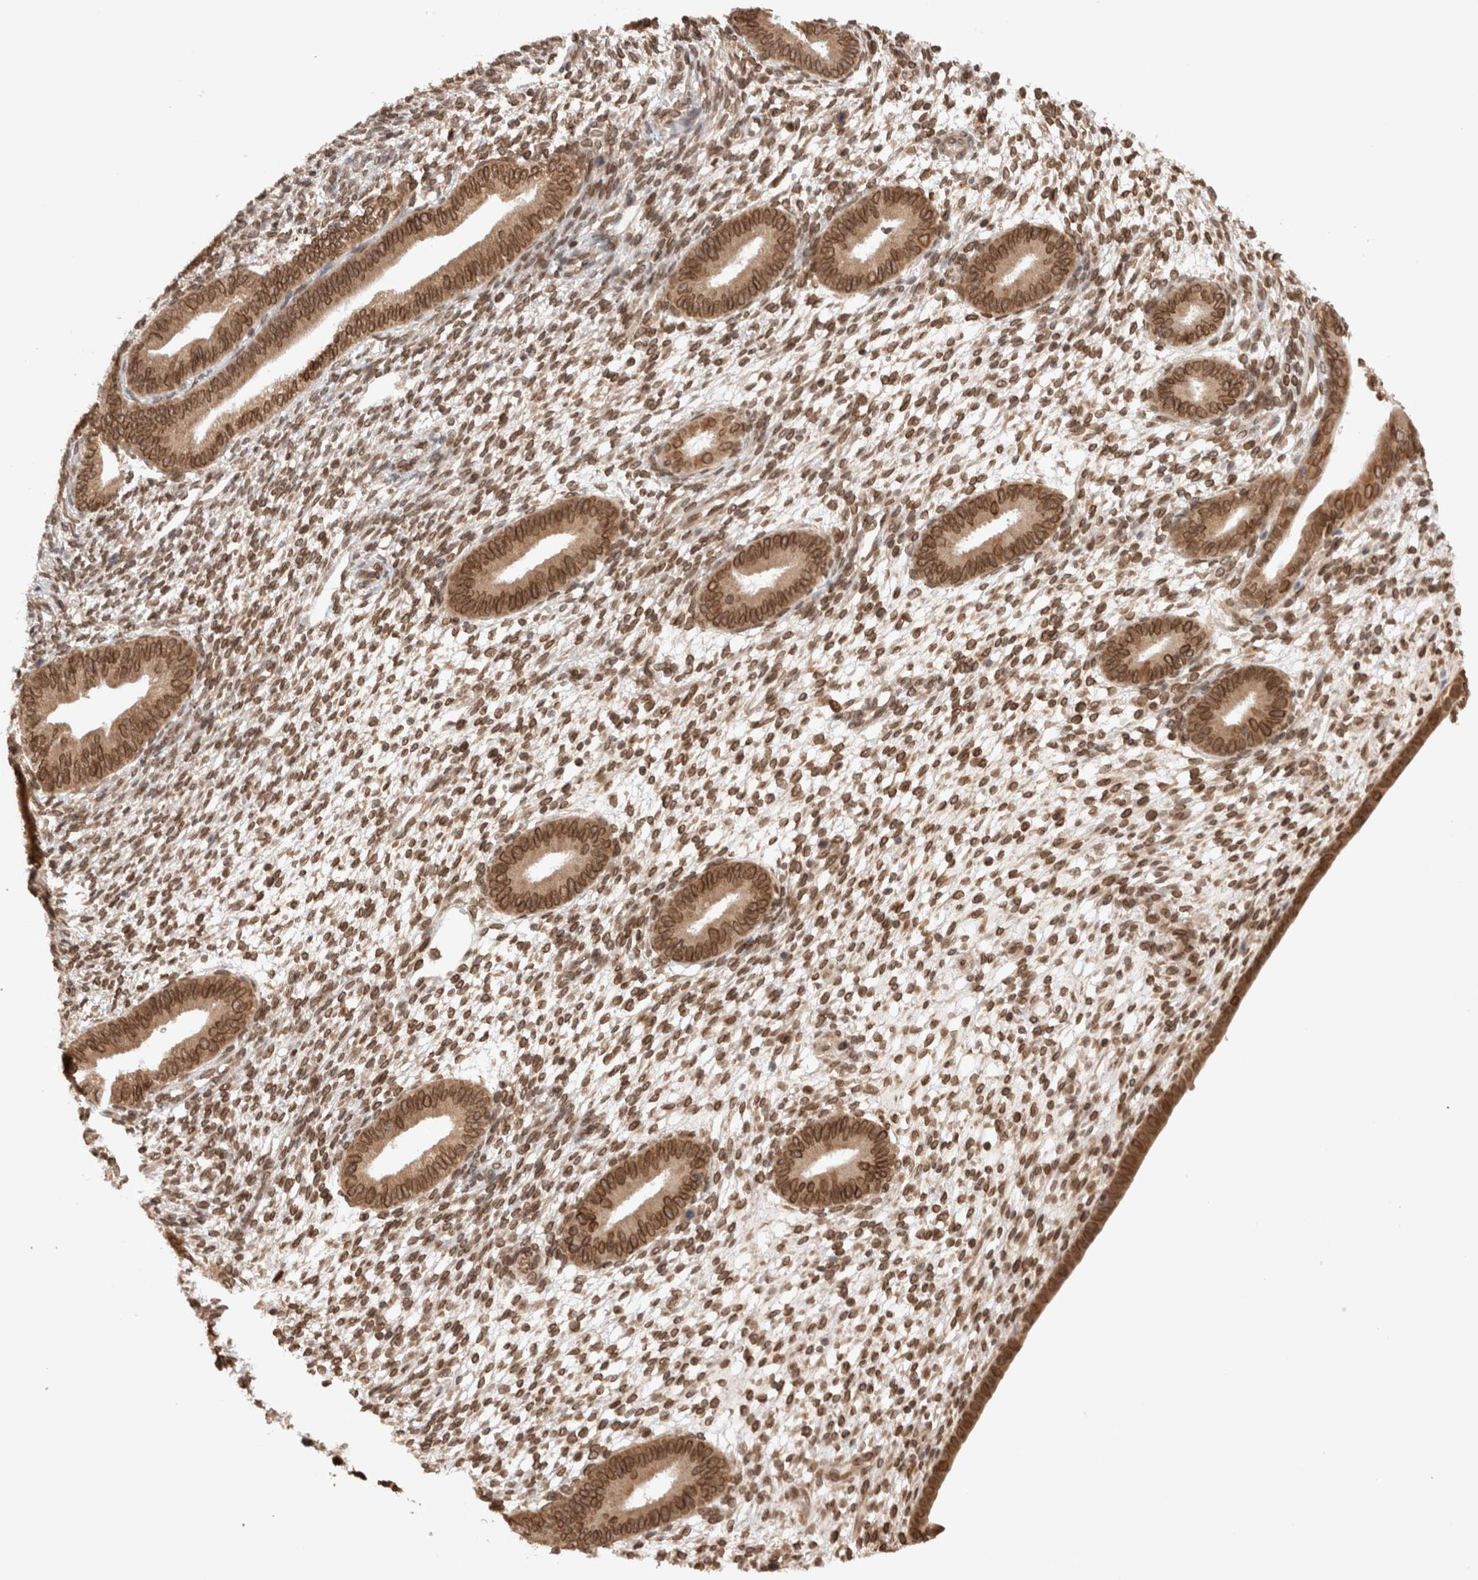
{"staining": {"intensity": "moderate", "quantity": ">75%", "location": "cytoplasmic/membranous,nuclear"}, "tissue": "endometrium", "cell_type": "Cells in endometrial stroma", "image_type": "normal", "snomed": [{"axis": "morphology", "description": "Normal tissue, NOS"}, {"axis": "topography", "description": "Endometrium"}], "caption": "This photomicrograph reveals normal endometrium stained with immunohistochemistry (IHC) to label a protein in brown. The cytoplasmic/membranous,nuclear of cells in endometrial stroma show moderate positivity for the protein. Nuclei are counter-stained blue.", "gene": "TPR", "patient": {"sex": "female", "age": 46}}